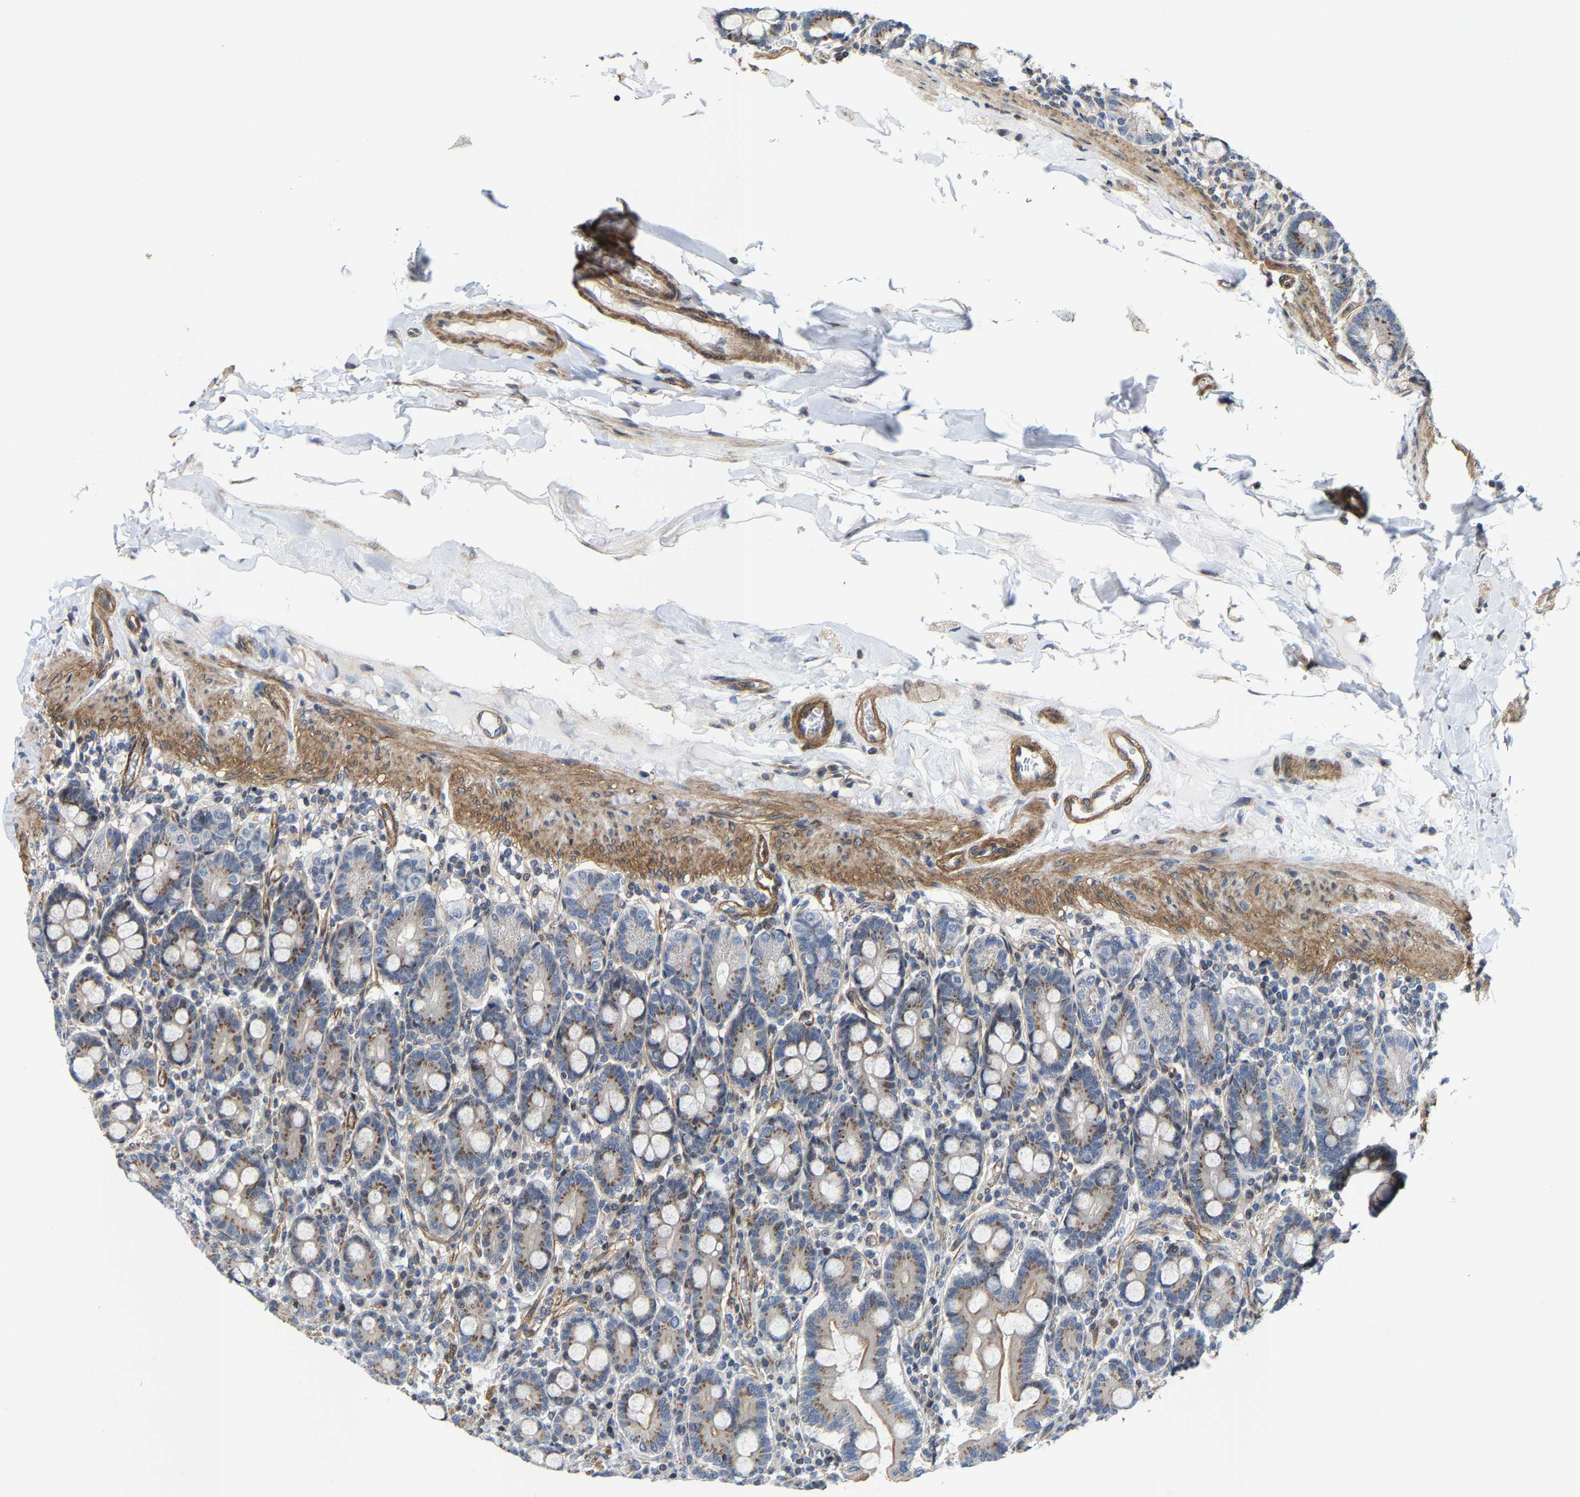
{"staining": {"intensity": "moderate", "quantity": "25%-75%", "location": "cytoplasmic/membranous"}, "tissue": "duodenum", "cell_type": "Glandular cells", "image_type": "normal", "snomed": [{"axis": "morphology", "description": "Normal tissue, NOS"}, {"axis": "topography", "description": "Duodenum"}], "caption": "Glandular cells show moderate cytoplasmic/membranous staining in approximately 25%-75% of cells in unremarkable duodenum.", "gene": "TGFB1I1", "patient": {"sex": "male", "age": 50}}